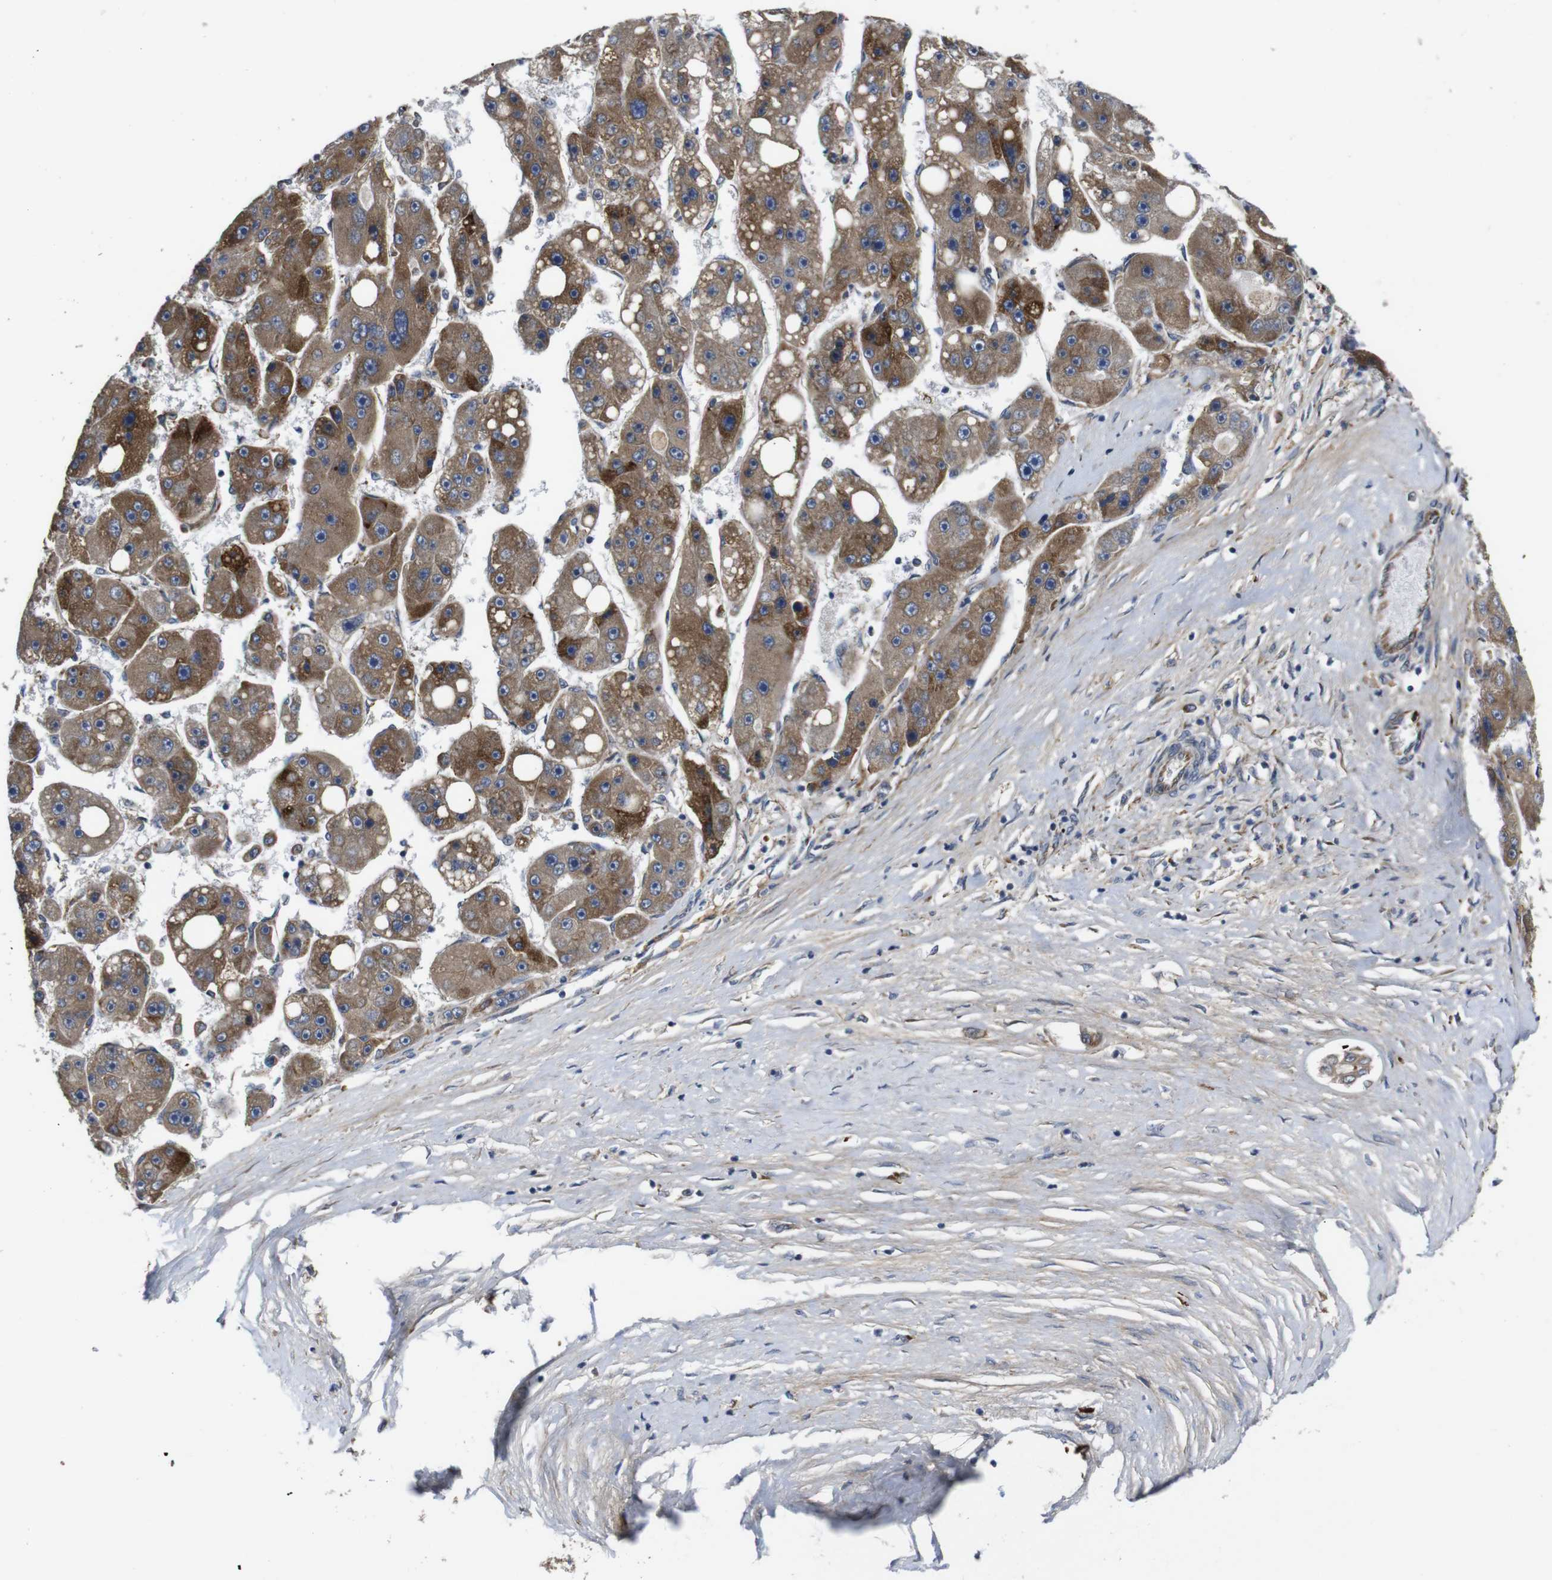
{"staining": {"intensity": "moderate", "quantity": ">75%", "location": "cytoplasmic/membranous"}, "tissue": "liver cancer", "cell_type": "Tumor cells", "image_type": "cancer", "snomed": [{"axis": "morphology", "description": "Carcinoma, Hepatocellular, NOS"}, {"axis": "topography", "description": "Liver"}], "caption": "This is a micrograph of immunohistochemistry staining of liver cancer (hepatocellular carcinoma), which shows moderate expression in the cytoplasmic/membranous of tumor cells.", "gene": "UBE2G2", "patient": {"sex": "female", "age": 61}}